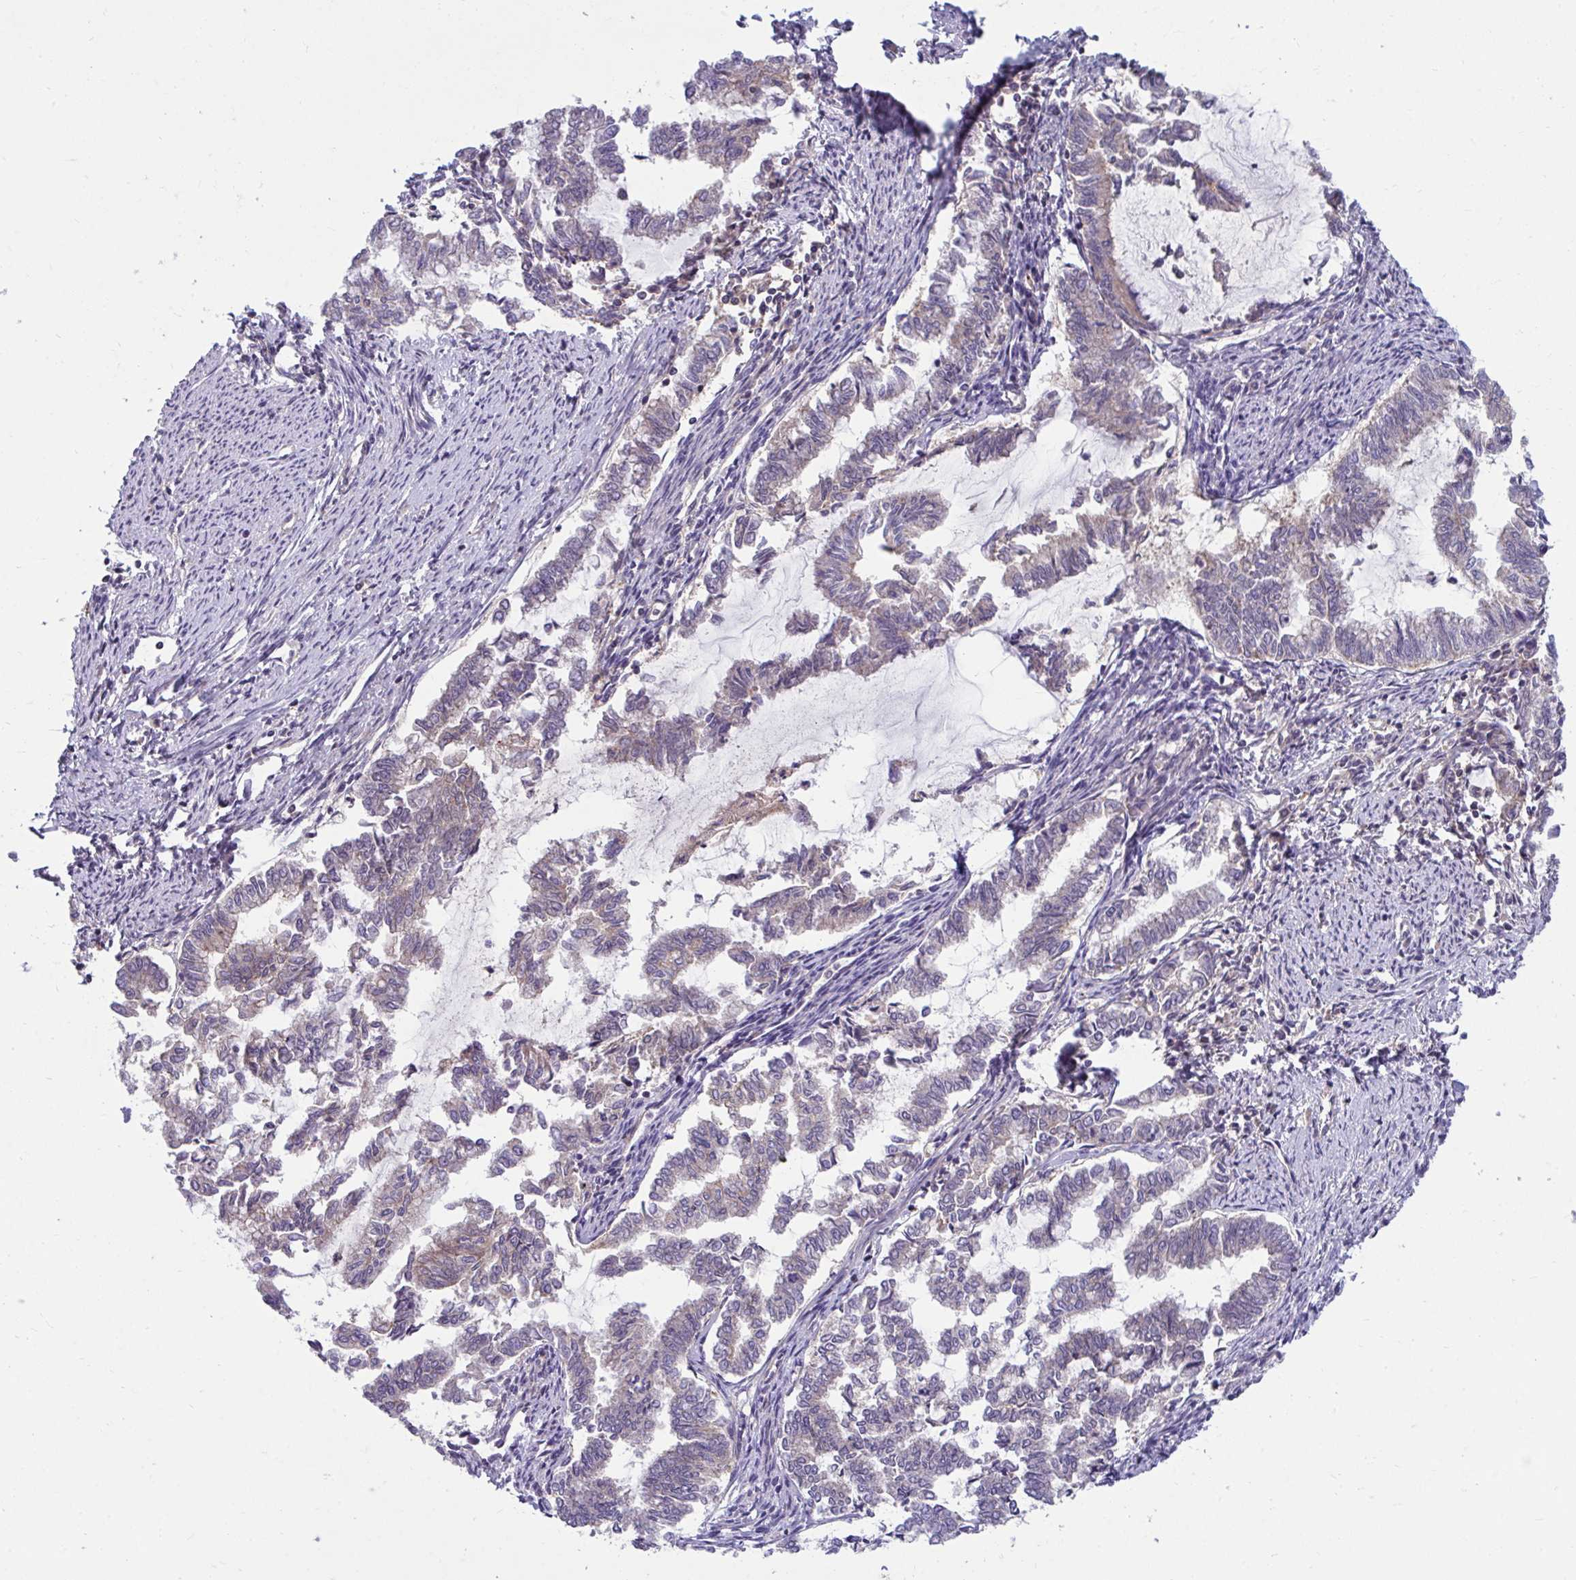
{"staining": {"intensity": "weak", "quantity": "25%-75%", "location": "cytoplasmic/membranous"}, "tissue": "endometrial cancer", "cell_type": "Tumor cells", "image_type": "cancer", "snomed": [{"axis": "morphology", "description": "Adenocarcinoma, NOS"}, {"axis": "topography", "description": "Endometrium"}], "caption": "Human endometrial adenocarcinoma stained for a protein (brown) demonstrates weak cytoplasmic/membranous positive expression in approximately 25%-75% of tumor cells.", "gene": "IST1", "patient": {"sex": "female", "age": 79}}